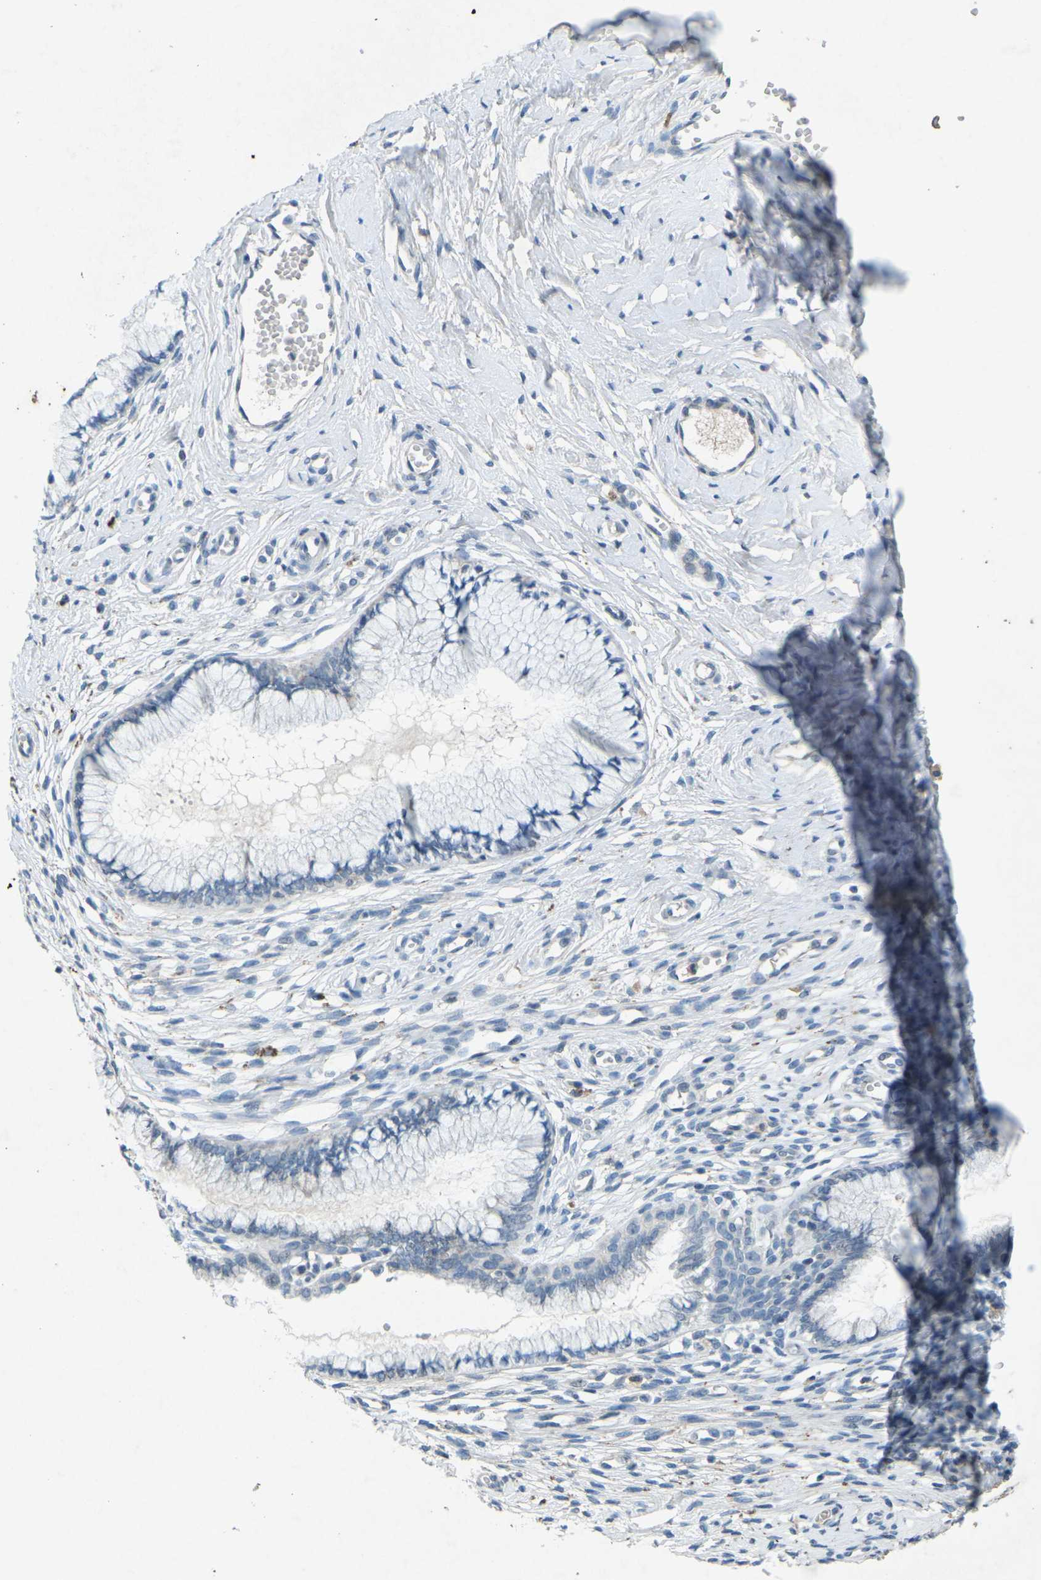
{"staining": {"intensity": "negative", "quantity": "none", "location": "none"}, "tissue": "cervix", "cell_type": "Glandular cells", "image_type": "normal", "snomed": [{"axis": "morphology", "description": "Normal tissue, NOS"}, {"axis": "topography", "description": "Cervix"}], "caption": "DAB immunohistochemical staining of benign human cervix reveals no significant staining in glandular cells.", "gene": "A1BG", "patient": {"sex": "female", "age": 65}}